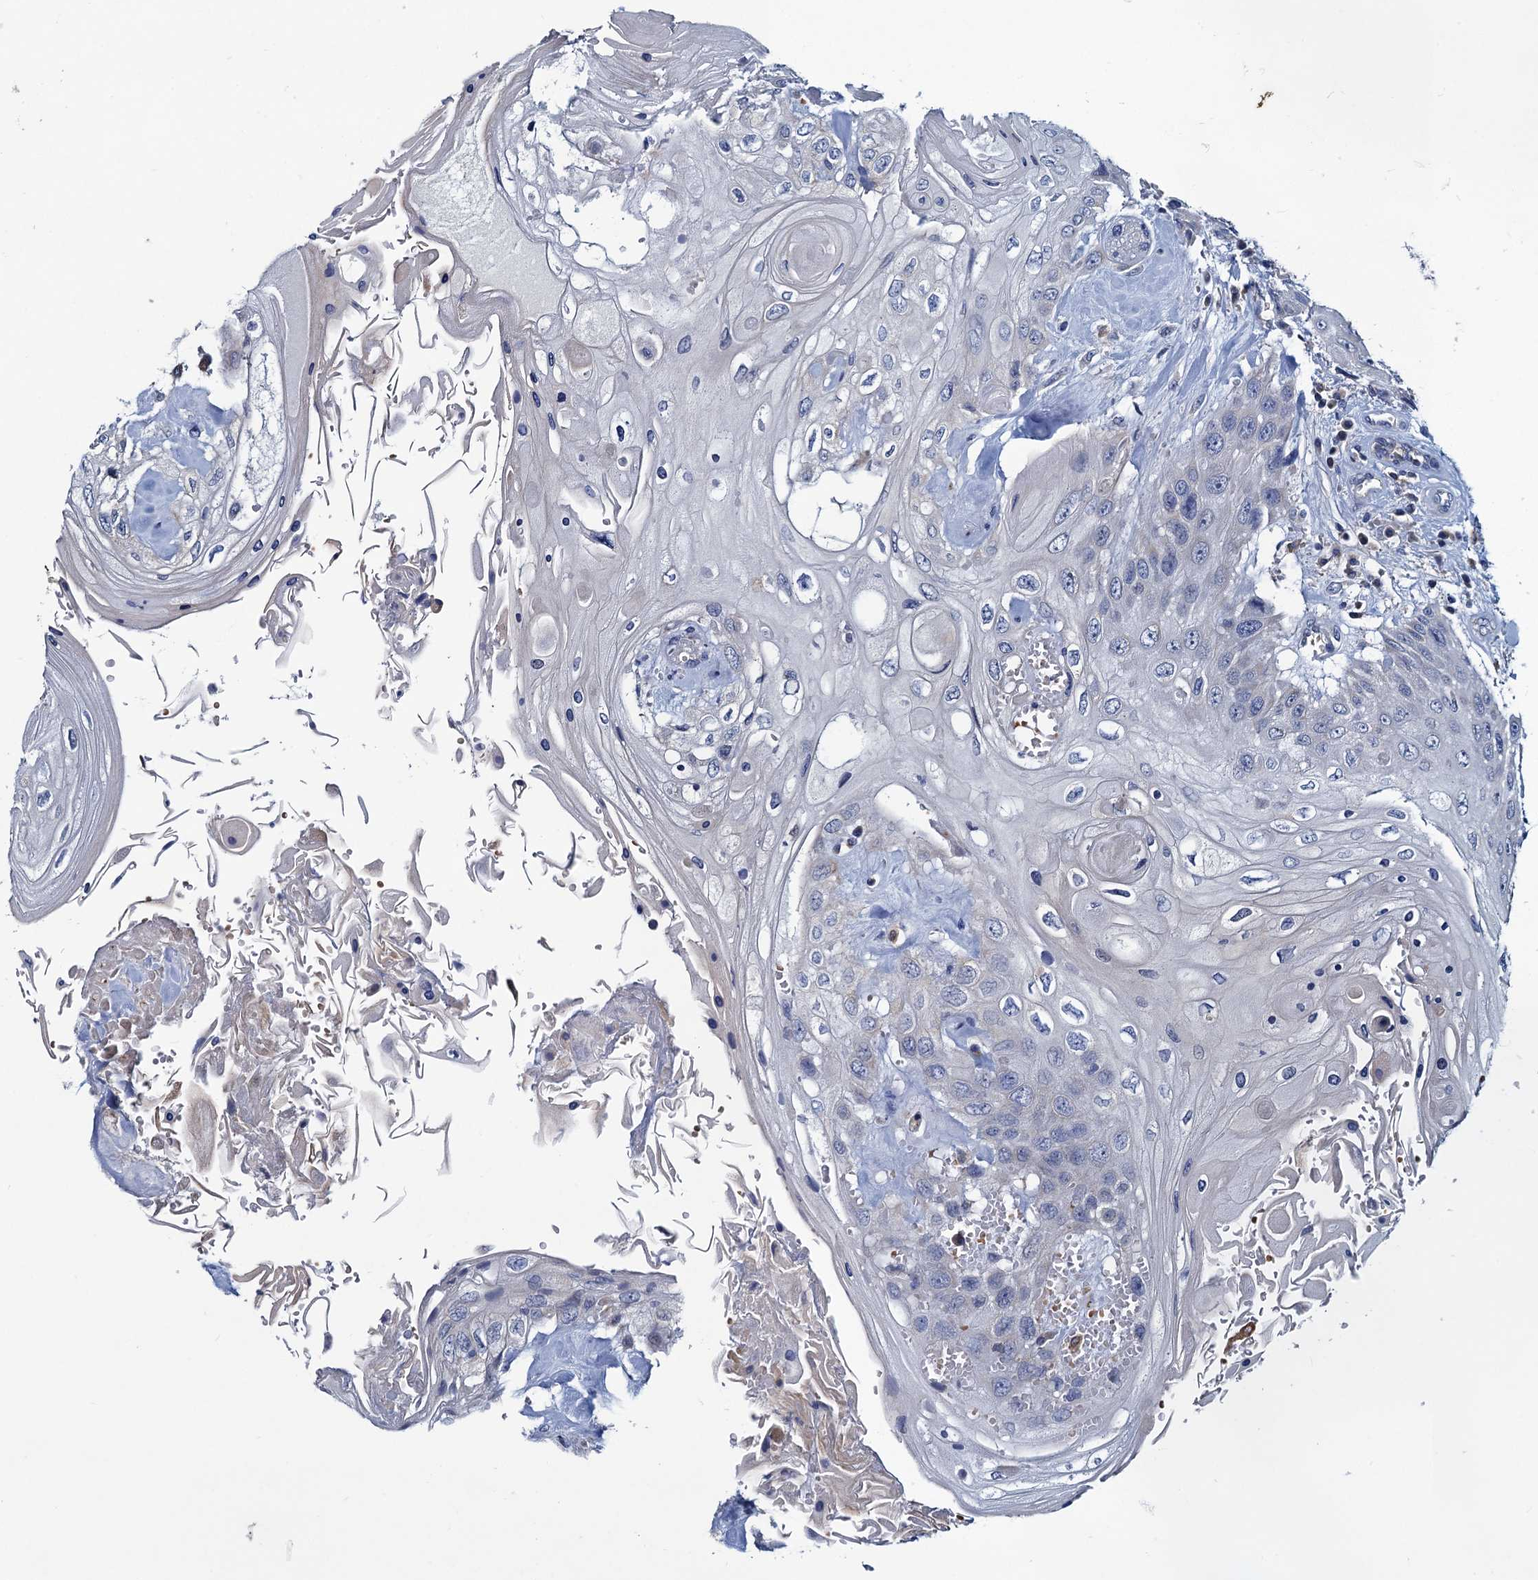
{"staining": {"intensity": "negative", "quantity": "none", "location": "none"}, "tissue": "head and neck cancer", "cell_type": "Tumor cells", "image_type": "cancer", "snomed": [{"axis": "morphology", "description": "Squamous cell carcinoma, NOS"}, {"axis": "topography", "description": "Head-Neck"}], "caption": "Immunohistochemistry of head and neck squamous cell carcinoma reveals no staining in tumor cells.", "gene": "ATOSA", "patient": {"sex": "female", "age": 43}}